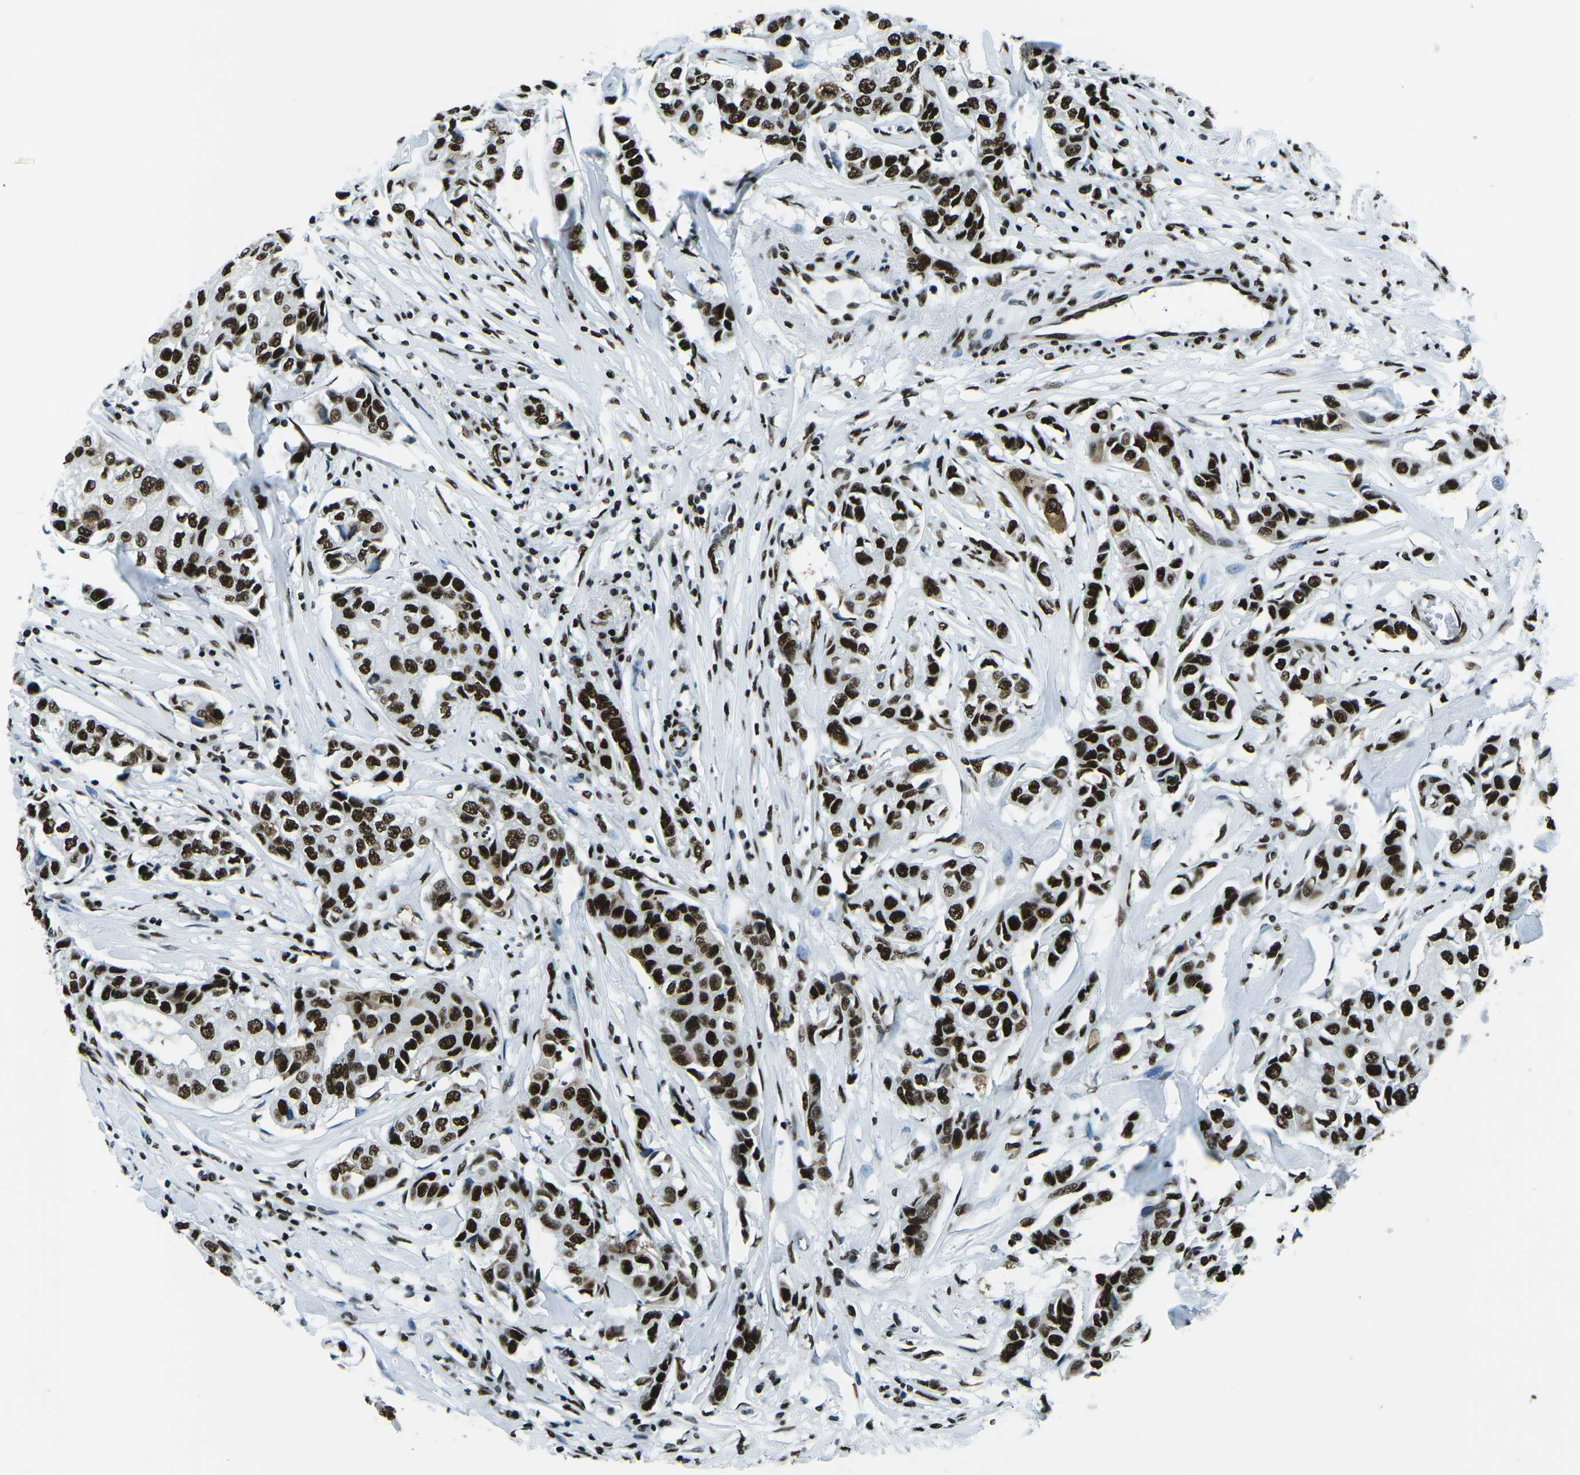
{"staining": {"intensity": "strong", "quantity": ">75%", "location": "nuclear"}, "tissue": "breast cancer", "cell_type": "Tumor cells", "image_type": "cancer", "snomed": [{"axis": "morphology", "description": "Duct carcinoma"}, {"axis": "topography", "description": "Breast"}], "caption": "A histopathology image of breast infiltrating ductal carcinoma stained for a protein exhibits strong nuclear brown staining in tumor cells. The staining was performed using DAB, with brown indicating positive protein expression. Nuclei are stained blue with hematoxylin.", "gene": "HNRNPL", "patient": {"sex": "female", "age": 80}}